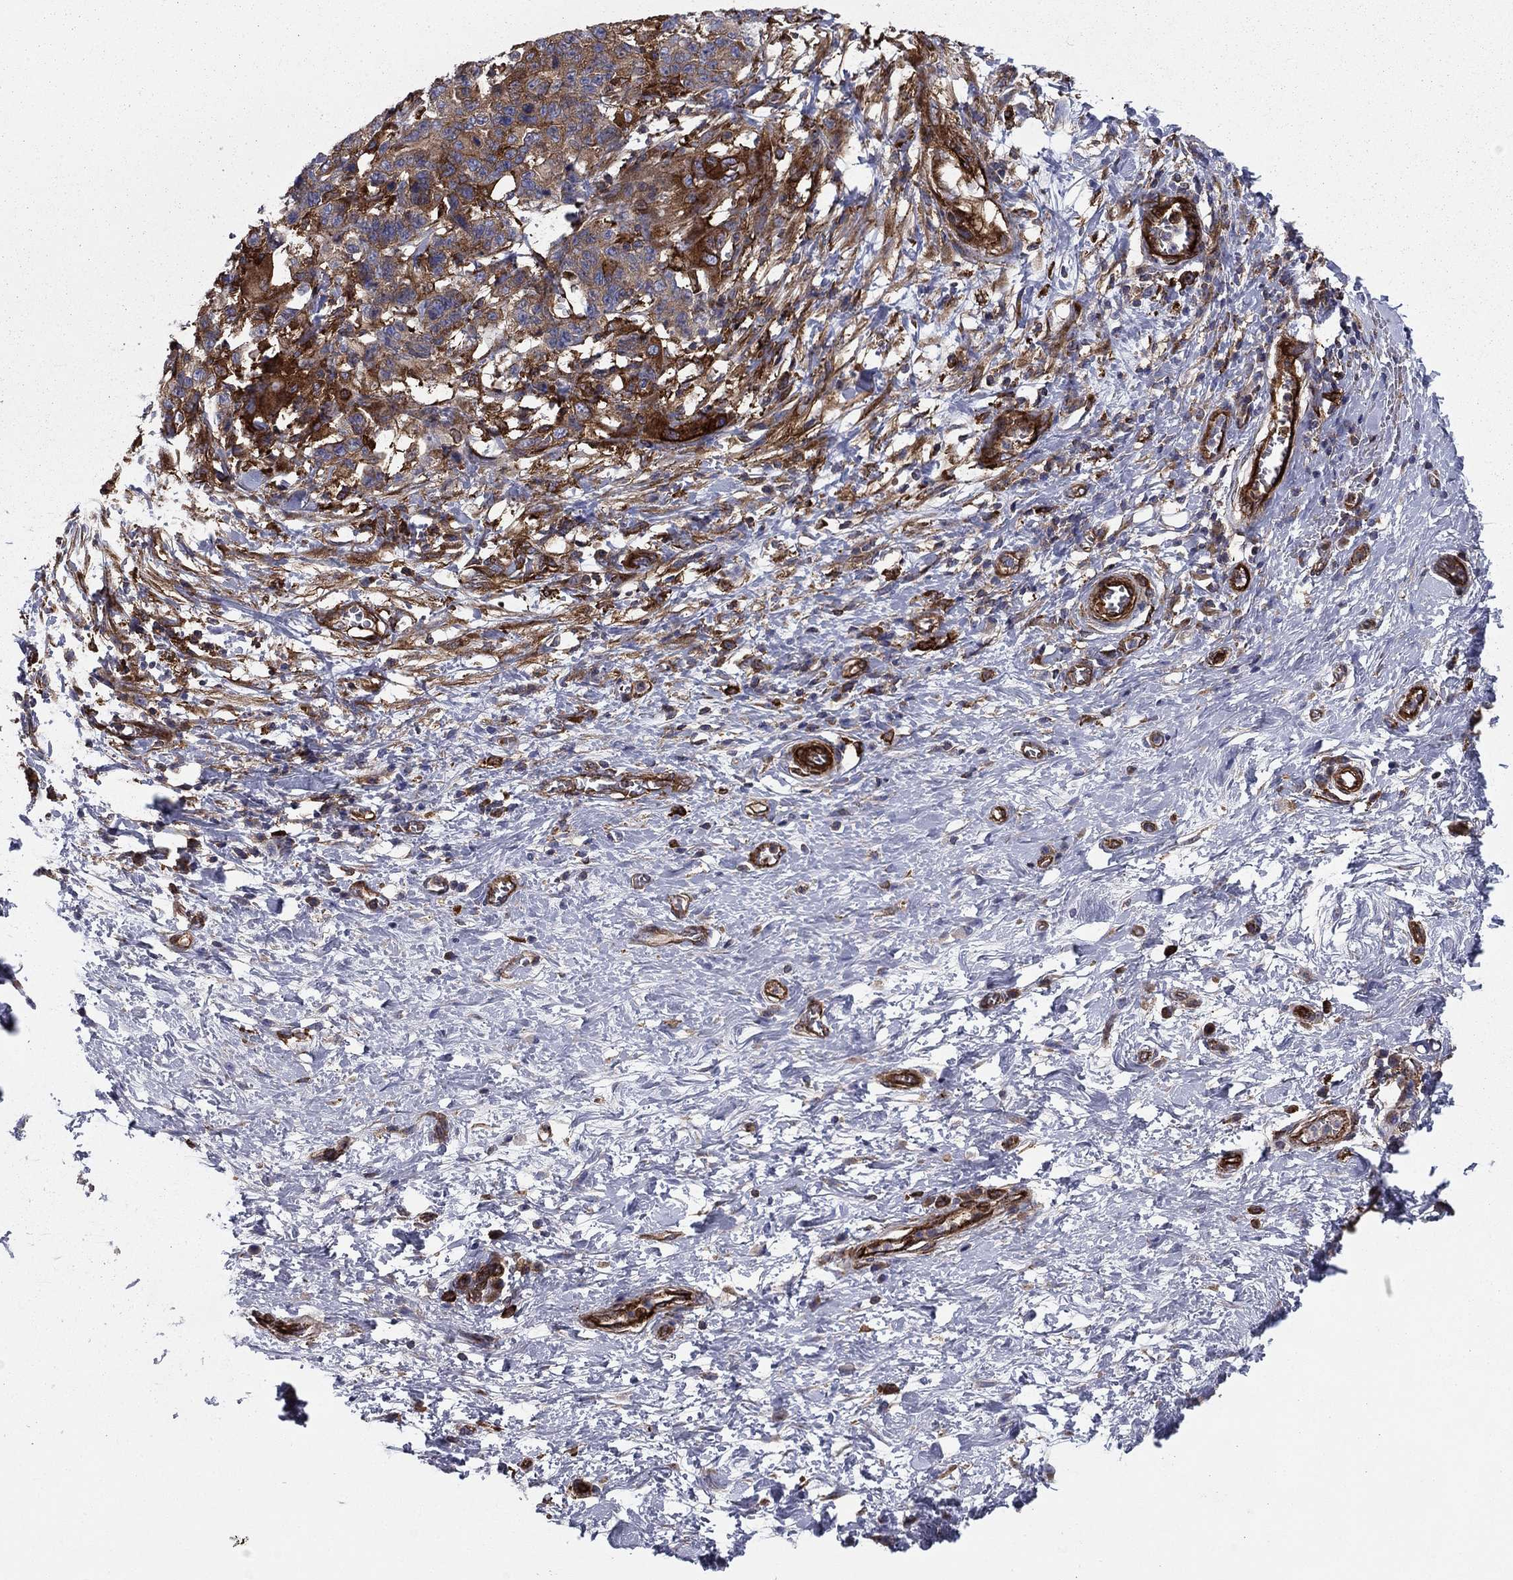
{"staining": {"intensity": "weak", "quantity": "25%-75%", "location": "cytoplasmic/membranous"}, "tissue": "stomach cancer", "cell_type": "Tumor cells", "image_type": "cancer", "snomed": [{"axis": "morphology", "description": "Normal tissue, NOS"}, {"axis": "morphology", "description": "Adenocarcinoma, NOS"}, {"axis": "topography", "description": "Stomach"}], "caption": "Brown immunohistochemical staining in human stomach adenocarcinoma shows weak cytoplasmic/membranous expression in approximately 25%-75% of tumor cells. The protein of interest is shown in brown color, while the nuclei are stained blue.", "gene": "EHBP1L1", "patient": {"sex": "female", "age": 64}}